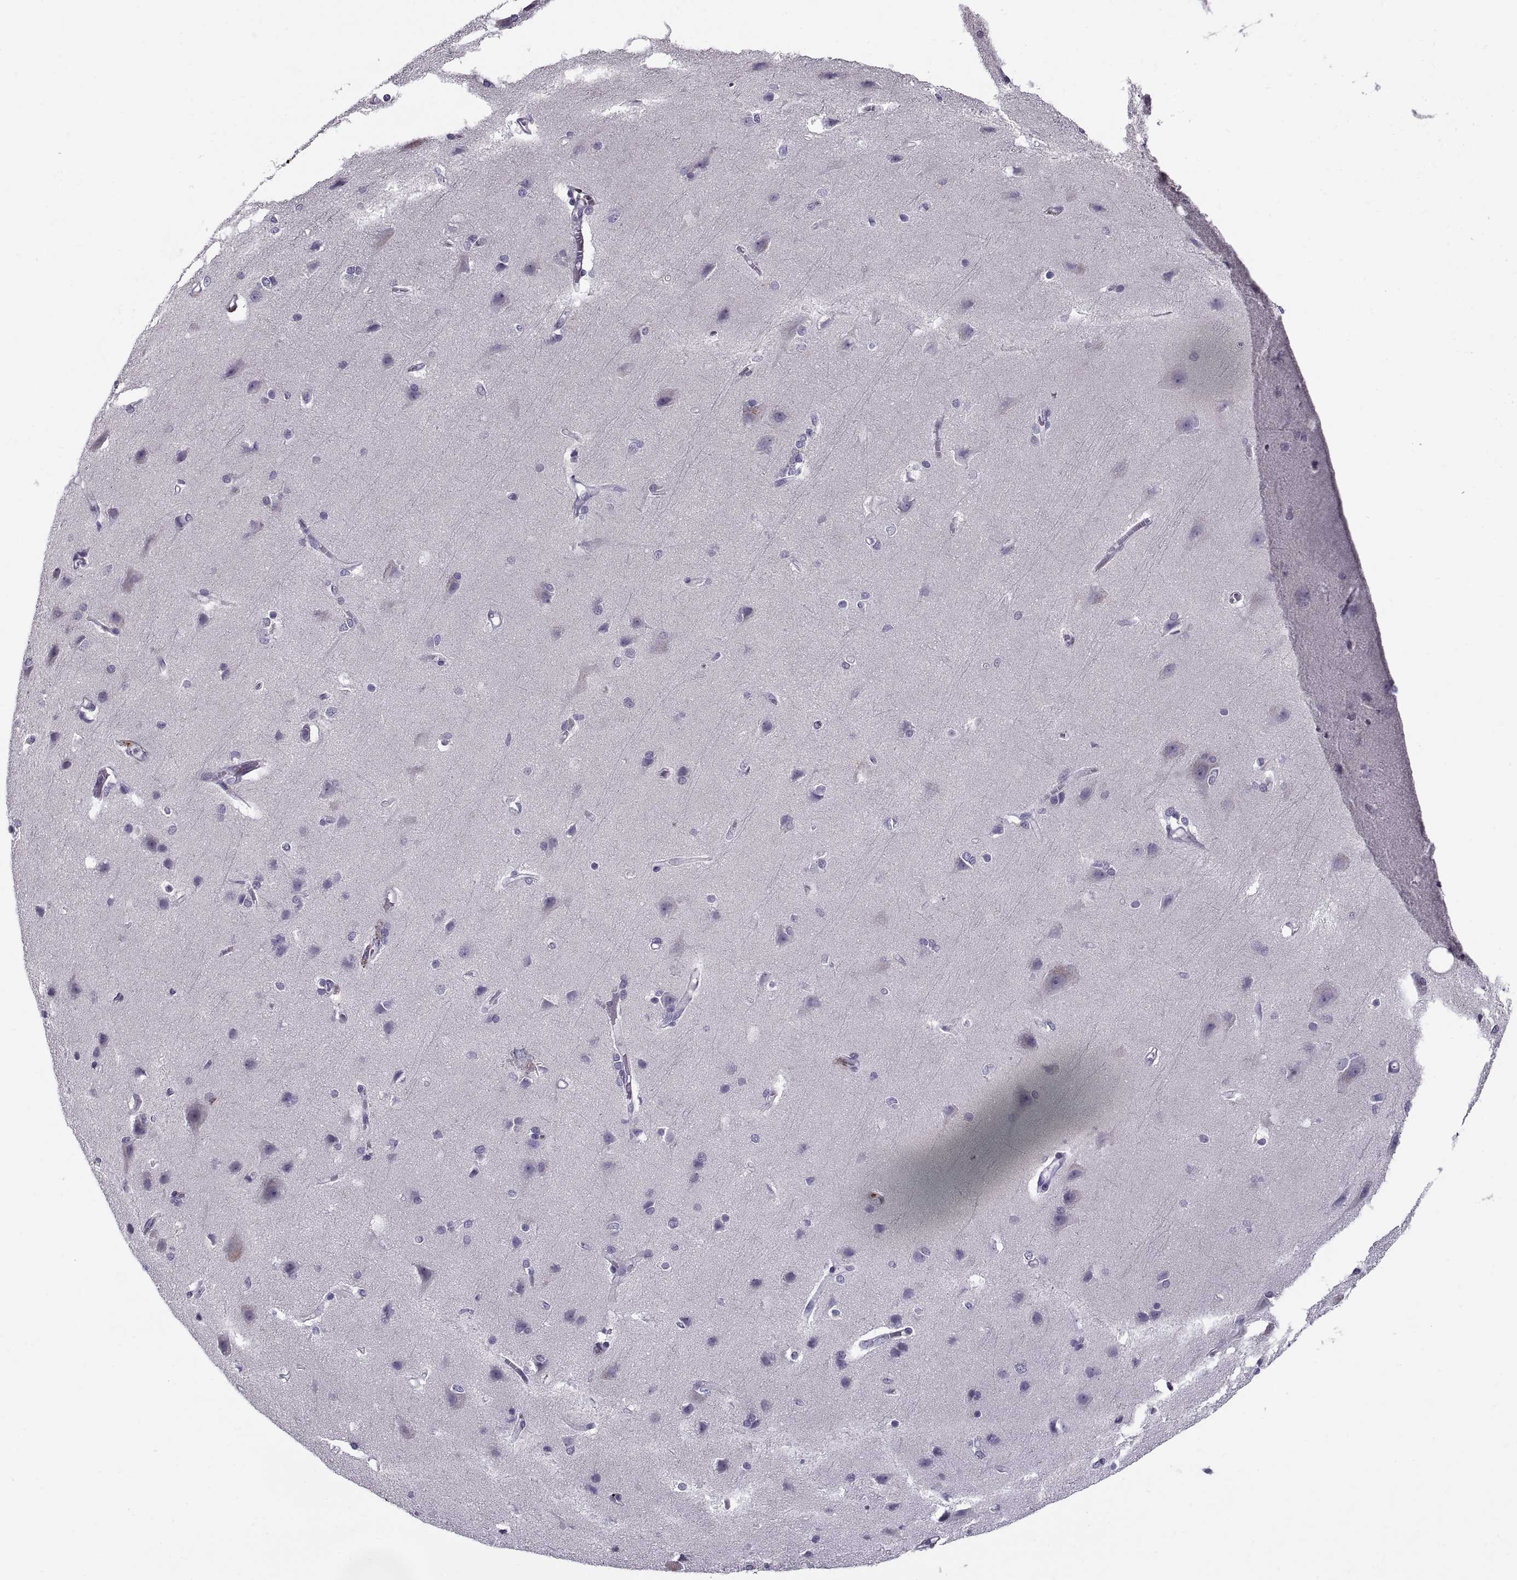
{"staining": {"intensity": "negative", "quantity": "none", "location": "none"}, "tissue": "cerebral cortex", "cell_type": "Endothelial cells", "image_type": "normal", "snomed": [{"axis": "morphology", "description": "Normal tissue, NOS"}, {"axis": "topography", "description": "Cerebral cortex"}], "caption": "Immunohistochemistry micrograph of normal human cerebral cortex stained for a protein (brown), which shows no positivity in endothelial cells. (Immunohistochemistry, brightfield microscopy, high magnification).", "gene": "CALCR", "patient": {"sex": "male", "age": 37}}